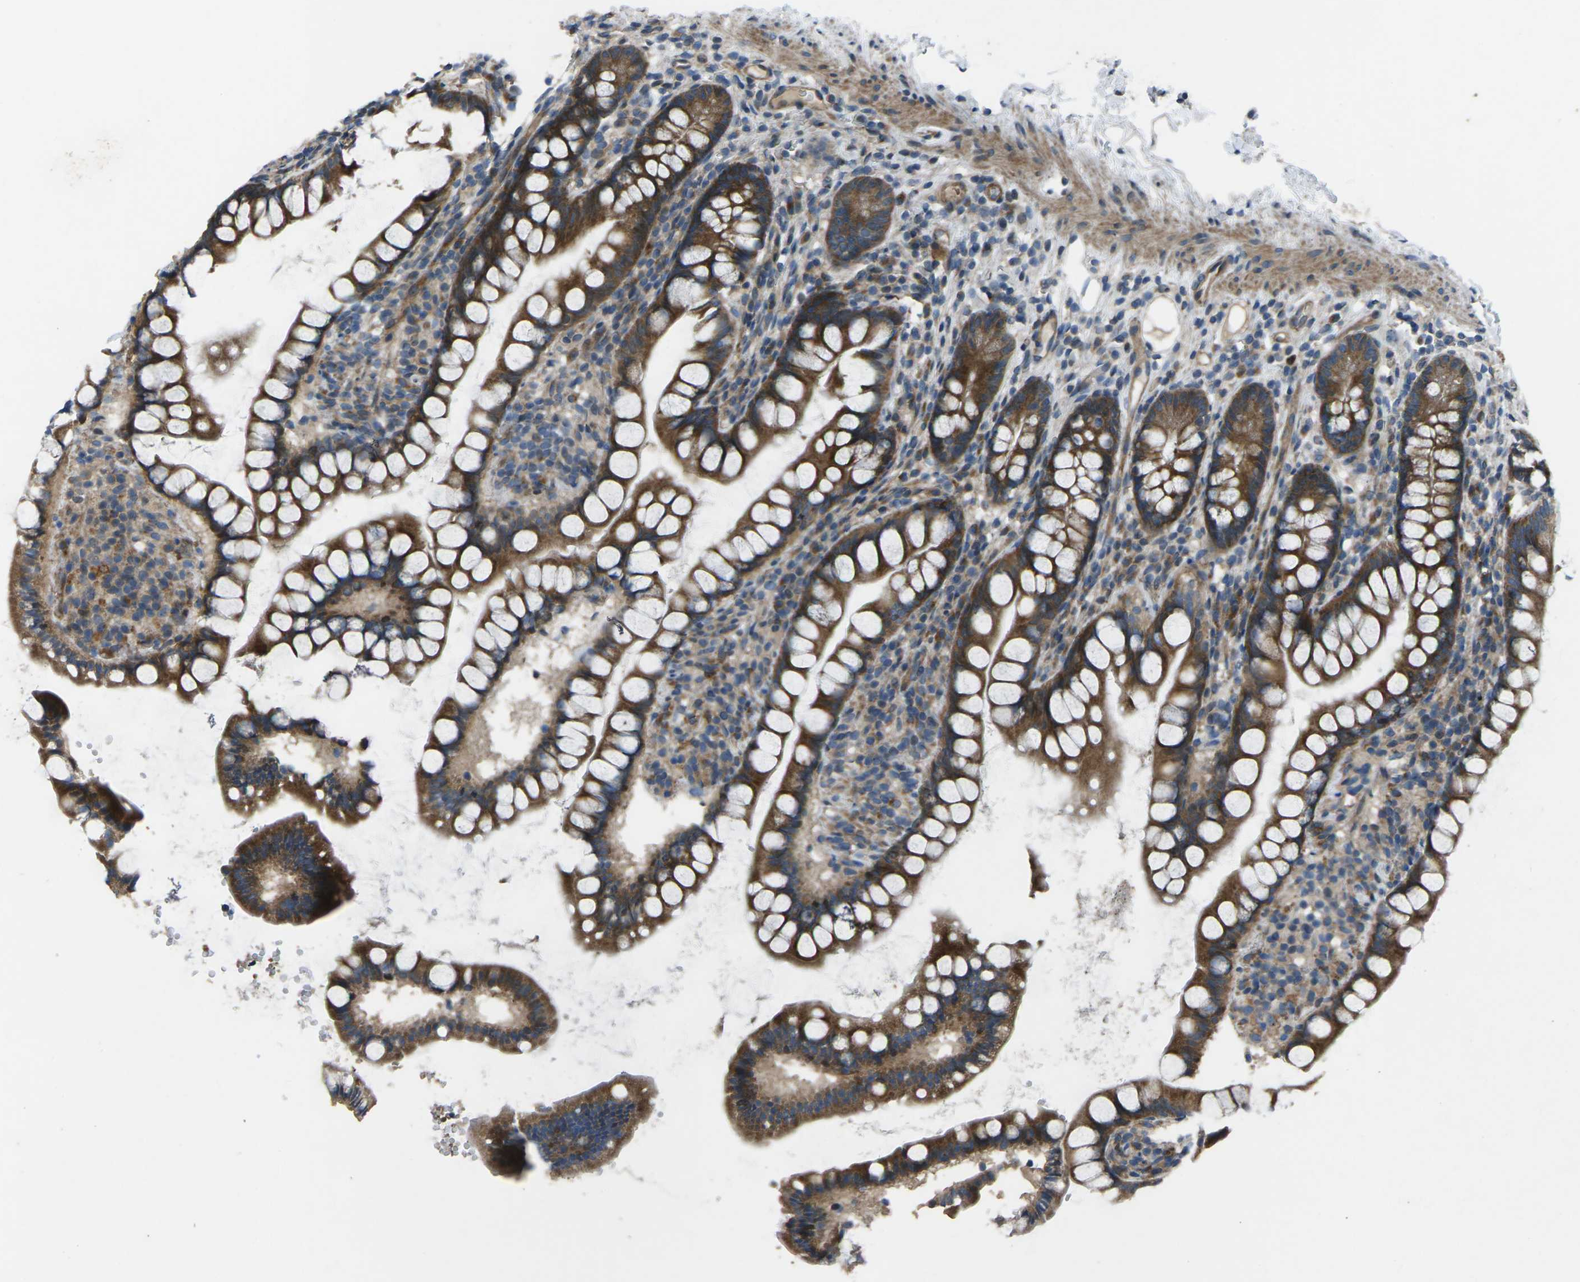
{"staining": {"intensity": "moderate", "quantity": ">75%", "location": "cytoplasmic/membranous"}, "tissue": "small intestine", "cell_type": "Glandular cells", "image_type": "normal", "snomed": [{"axis": "morphology", "description": "Normal tissue, NOS"}, {"axis": "topography", "description": "Small intestine"}], "caption": "Protein staining reveals moderate cytoplasmic/membranous positivity in about >75% of glandular cells in normal small intestine.", "gene": "EDNRA", "patient": {"sex": "female", "age": 84}}